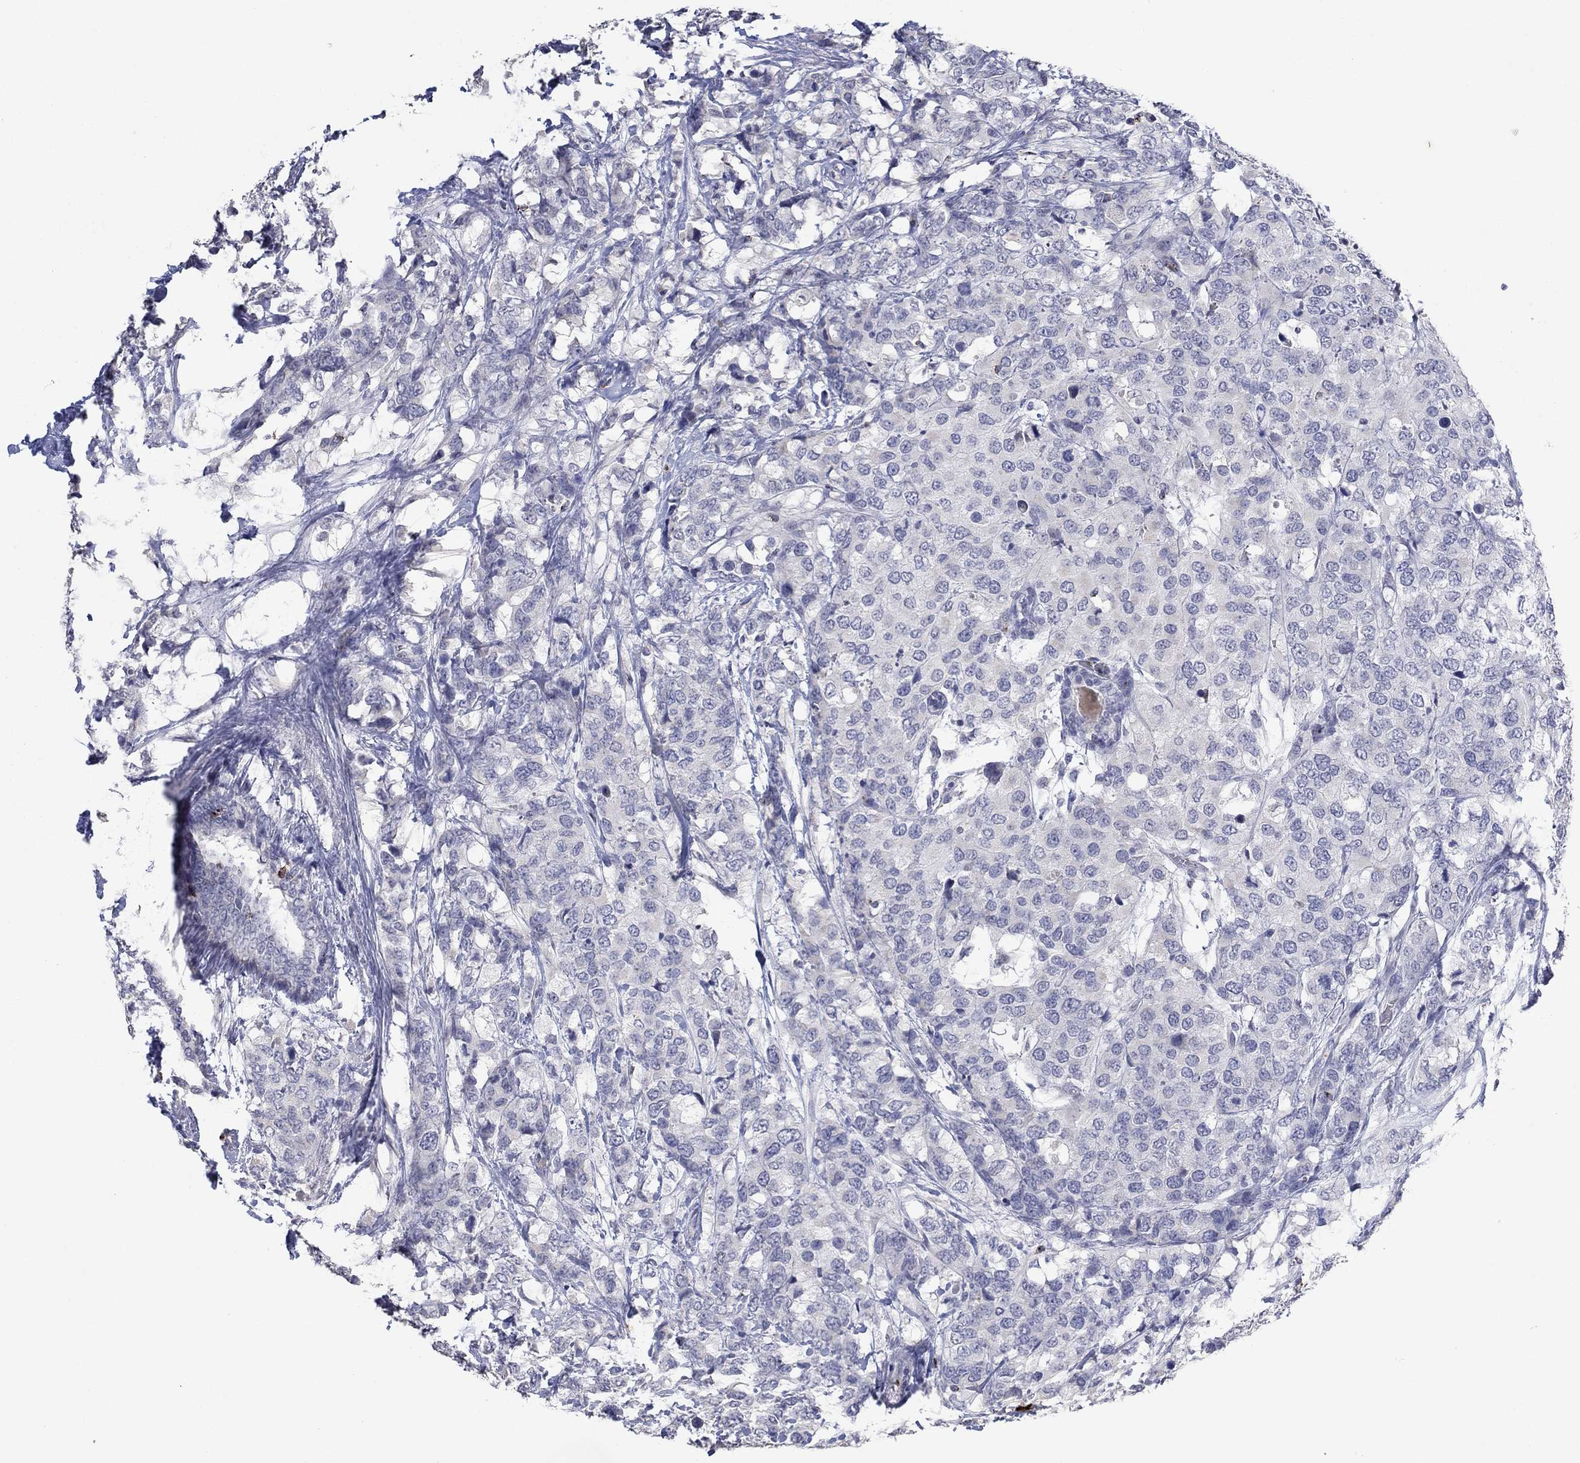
{"staining": {"intensity": "negative", "quantity": "none", "location": "none"}, "tissue": "breast cancer", "cell_type": "Tumor cells", "image_type": "cancer", "snomed": [{"axis": "morphology", "description": "Lobular carcinoma"}, {"axis": "topography", "description": "Breast"}], "caption": "A micrograph of human breast cancer (lobular carcinoma) is negative for staining in tumor cells.", "gene": "CCL5", "patient": {"sex": "female", "age": 59}}